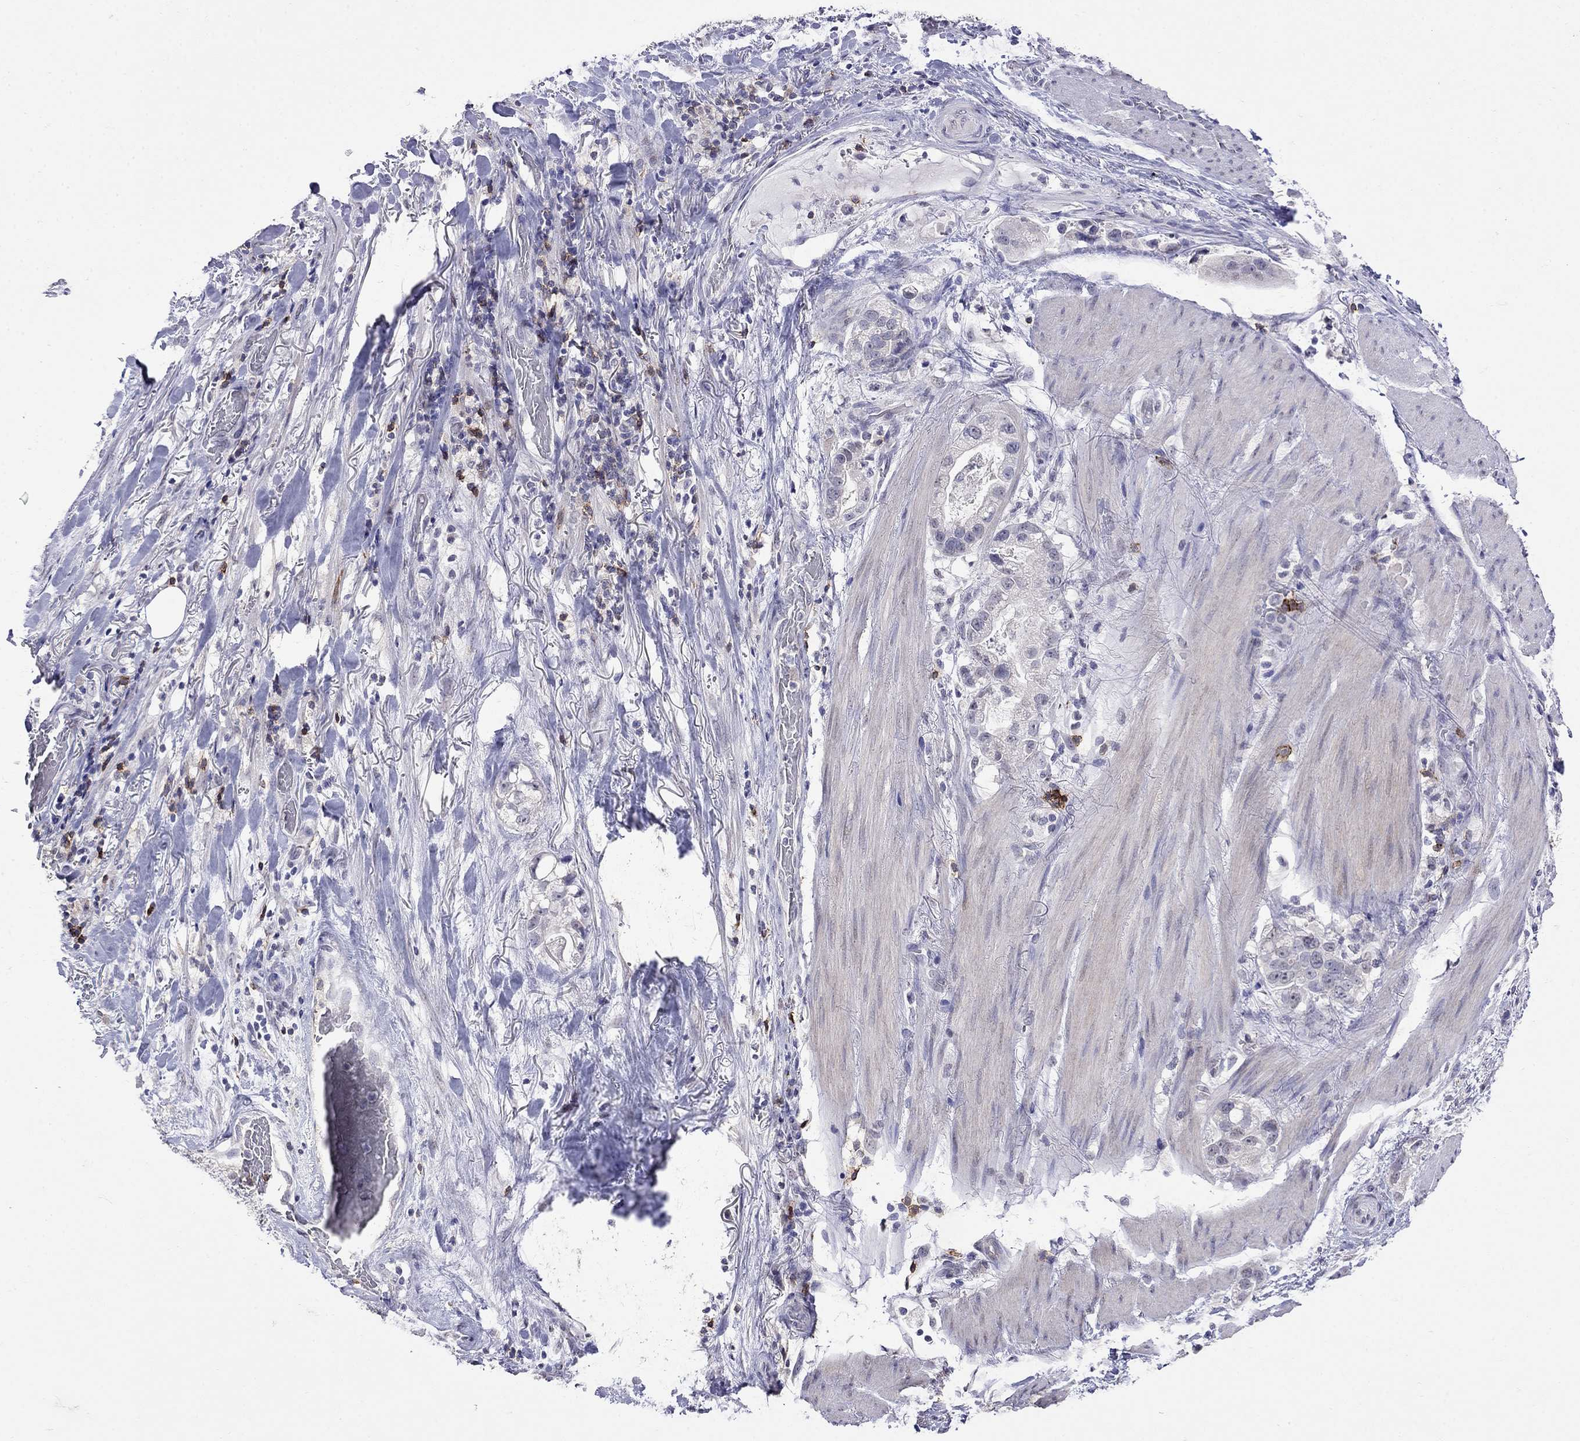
{"staining": {"intensity": "negative", "quantity": "none", "location": "none"}, "tissue": "stomach cancer", "cell_type": "Tumor cells", "image_type": "cancer", "snomed": [{"axis": "morphology", "description": "Adenocarcinoma, NOS"}, {"axis": "topography", "description": "Stomach"}], "caption": "High magnification brightfield microscopy of stomach cancer (adenocarcinoma) stained with DAB (3,3'-diaminobenzidine) (brown) and counterstained with hematoxylin (blue): tumor cells show no significant positivity.", "gene": "CD8B", "patient": {"sex": "male", "age": 59}}